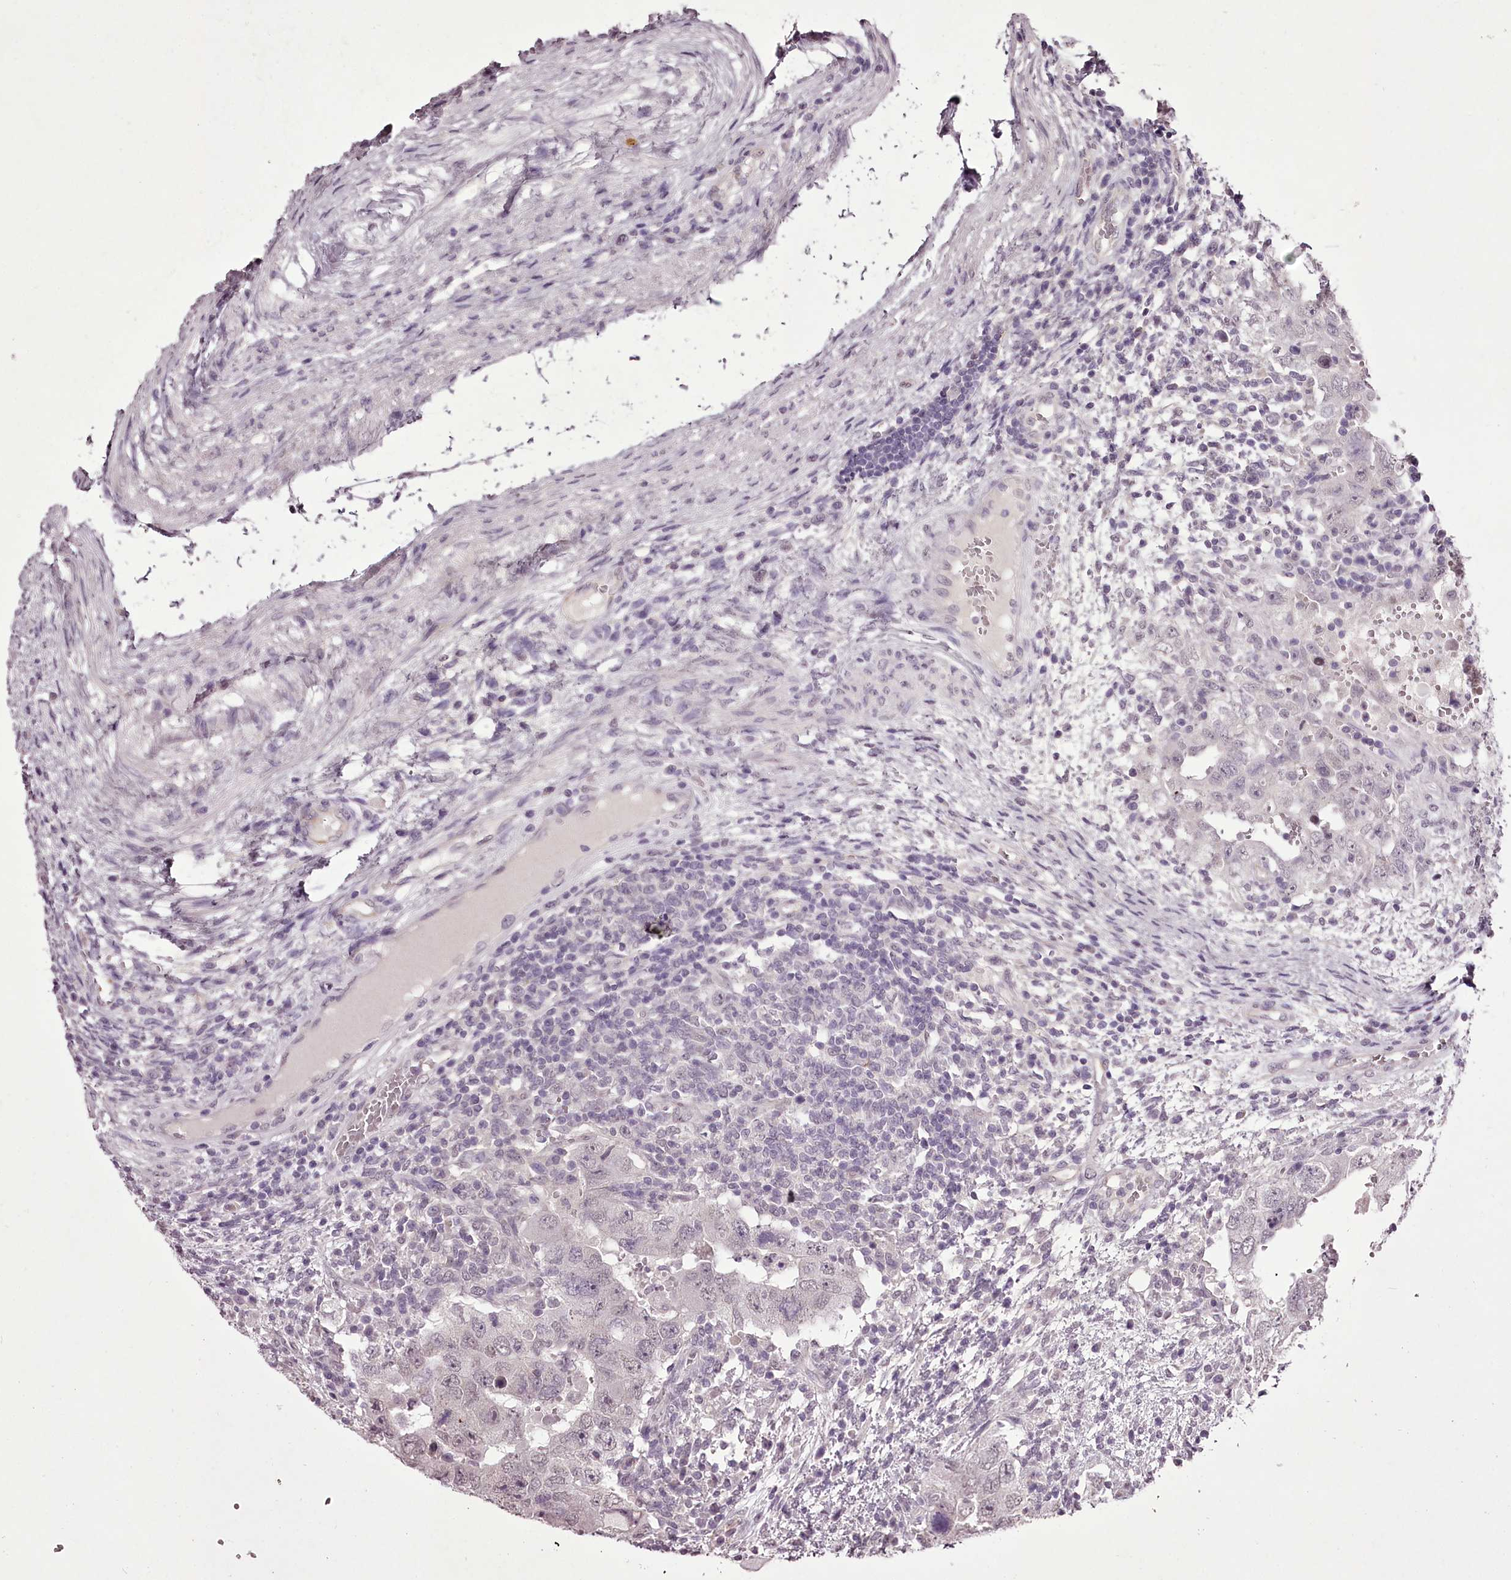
{"staining": {"intensity": "negative", "quantity": "none", "location": "none"}, "tissue": "testis cancer", "cell_type": "Tumor cells", "image_type": "cancer", "snomed": [{"axis": "morphology", "description": "Carcinoma, Embryonal, NOS"}, {"axis": "topography", "description": "Testis"}], "caption": "An IHC micrograph of testis cancer (embryonal carcinoma) is shown. There is no staining in tumor cells of testis cancer (embryonal carcinoma).", "gene": "C1orf56", "patient": {"sex": "male", "age": 26}}